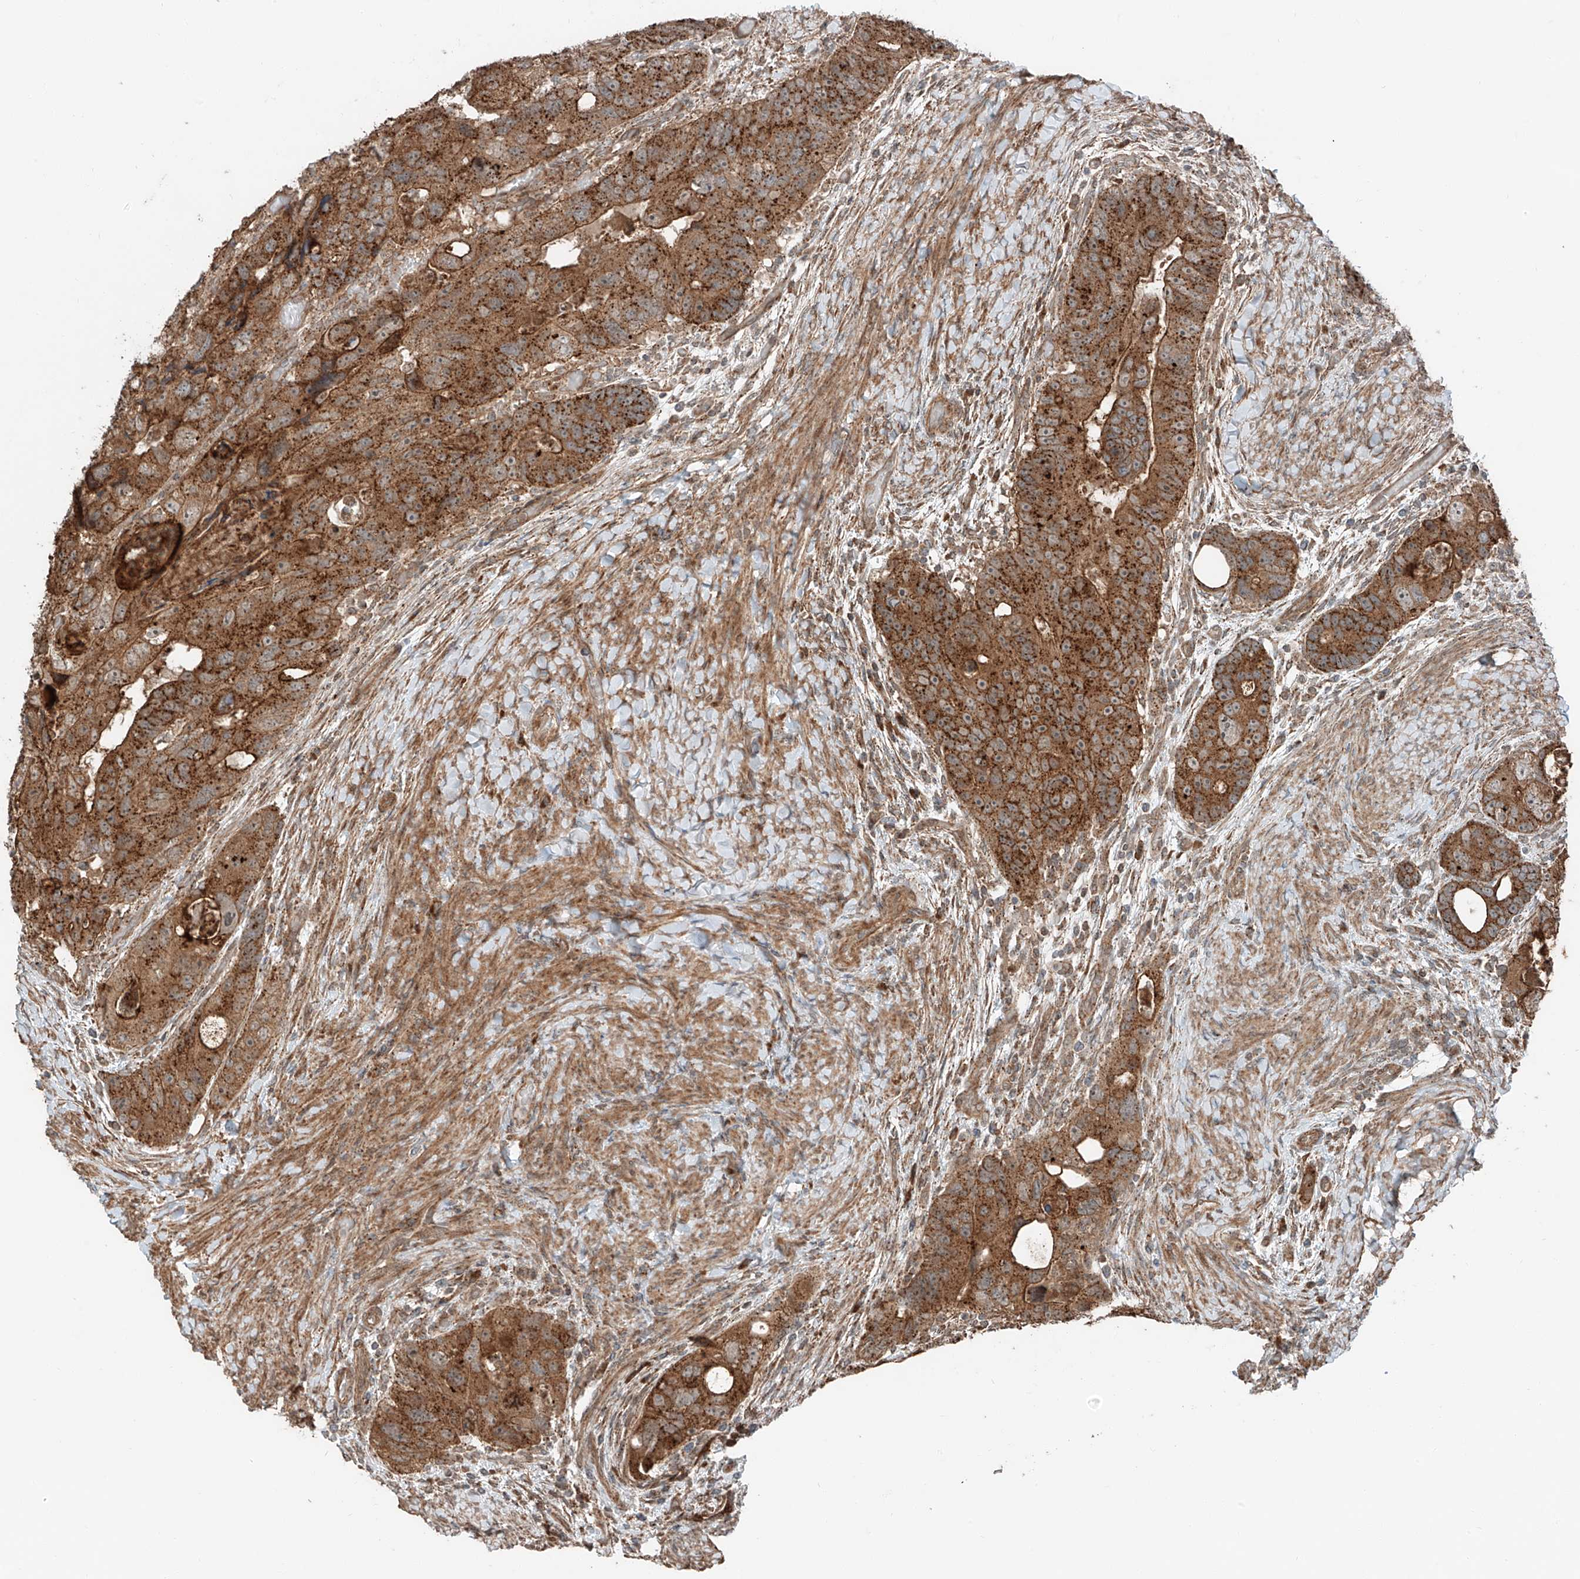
{"staining": {"intensity": "strong", "quantity": ">75%", "location": "cytoplasmic/membranous"}, "tissue": "colorectal cancer", "cell_type": "Tumor cells", "image_type": "cancer", "snomed": [{"axis": "morphology", "description": "Adenocarcinoma, NOS"}, {"axis": "topography", "description": "Rectum"}], "caption": "Colorectal adenocarcinoma tissue exhibits strong cytoplasmic/membranous positivity in about >75% of tumor cells", "gene": "CEP162", "patient": {"sex": "male", "age": 59}}